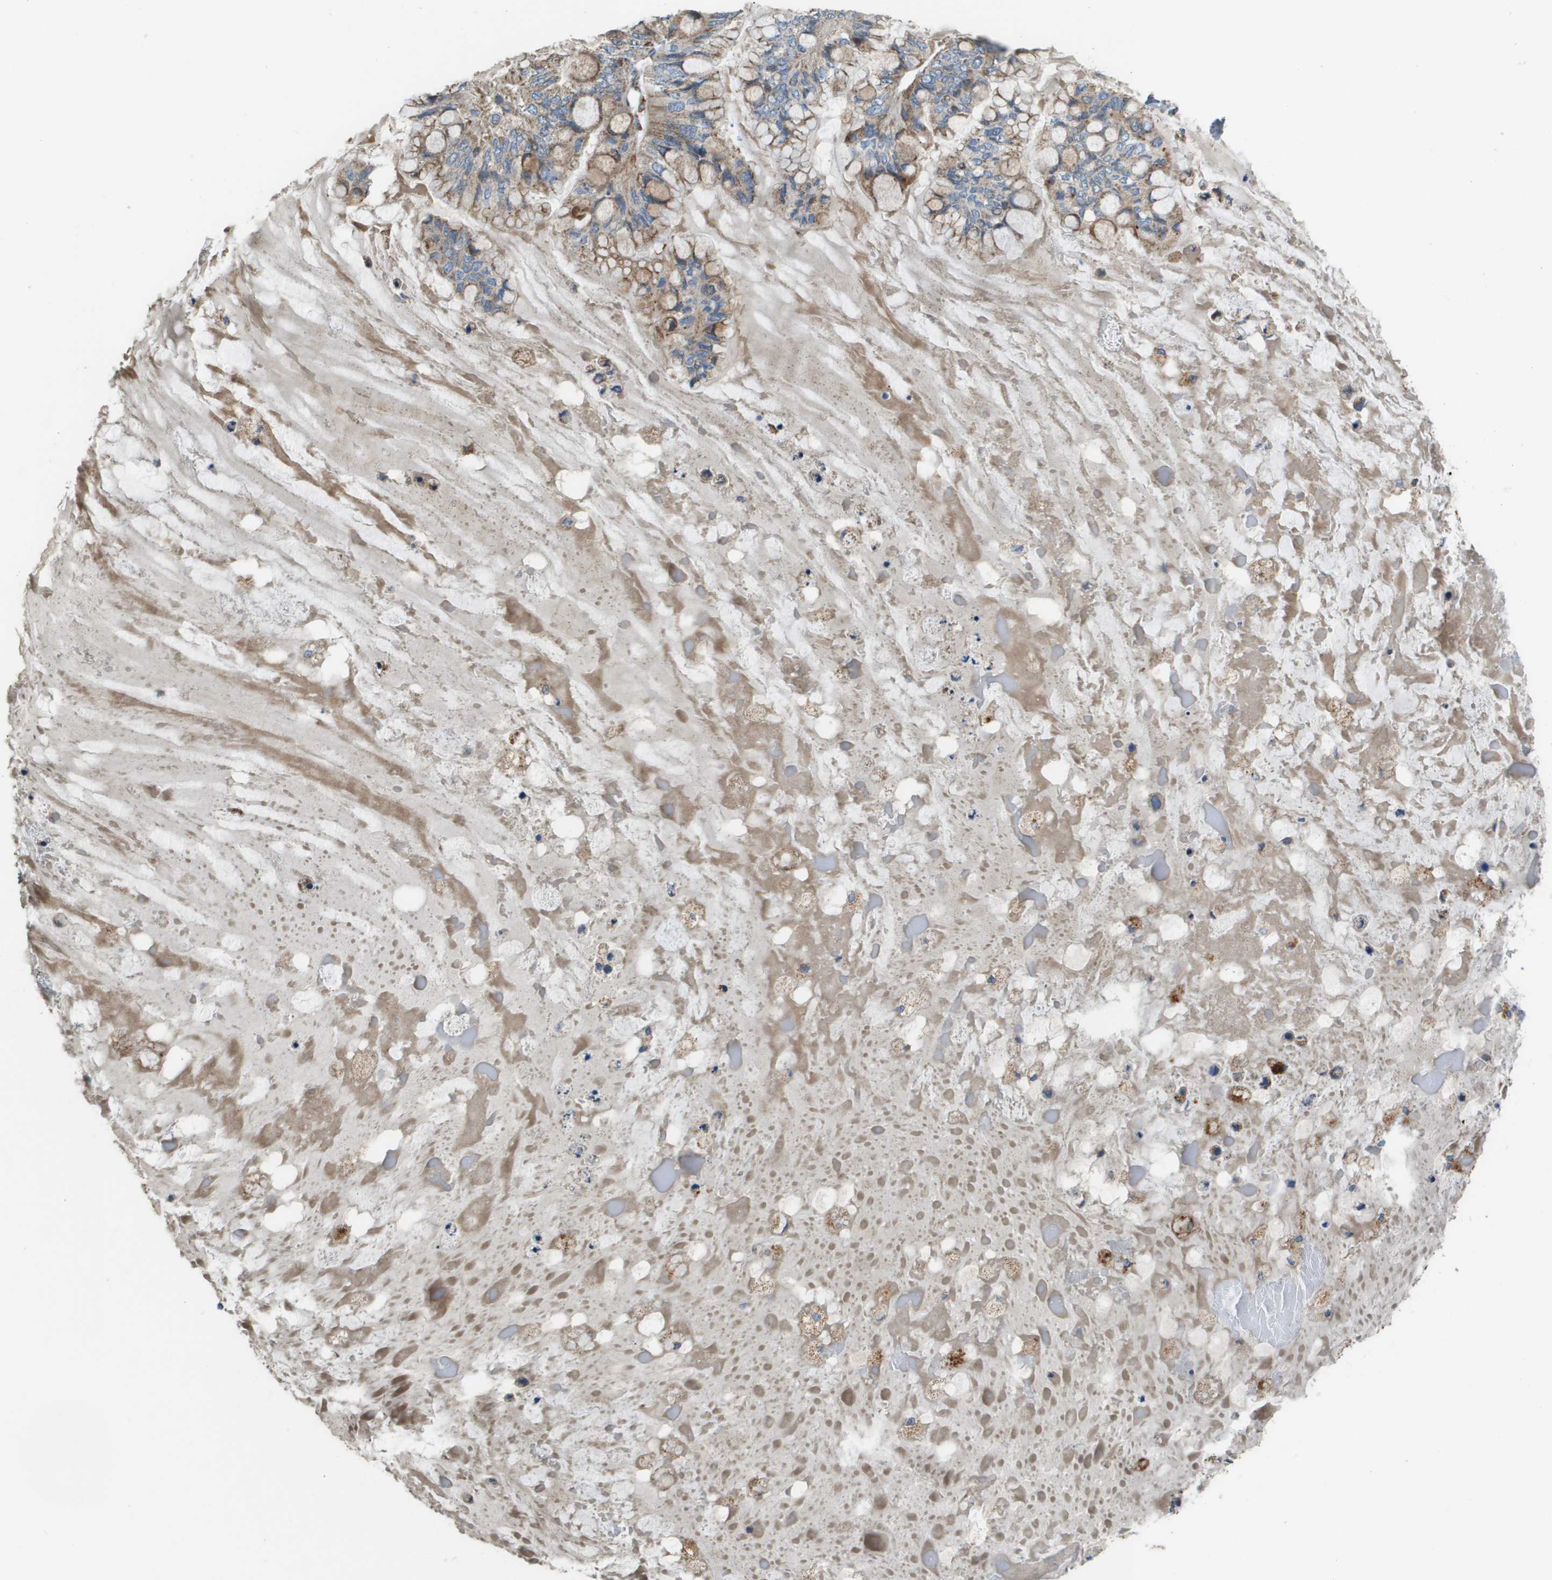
{"staining": {"intensity": "moderate", "quantity": ">75%", "location": "cytoplasmic/membranous"}, "tissue": "ovarian cancer", "cell_type": "Tumor cells", "image_type": "cancer", "snomed": [{"axis": "morphology", "description": "Cystadenocarcinoma, mucinous, NOS"}, {"axis": "topography", "description": "Ovary"}], "caption": "There is medium levels of moderate cytoplasmic/membranous expression in tumor cells of mucinous cystadenocarcinoma (ovarian), as demonstrated by immunohistochemical staining (brown color).", "gene": "NRK", "patient": {"sex": "female", "age": 80}}